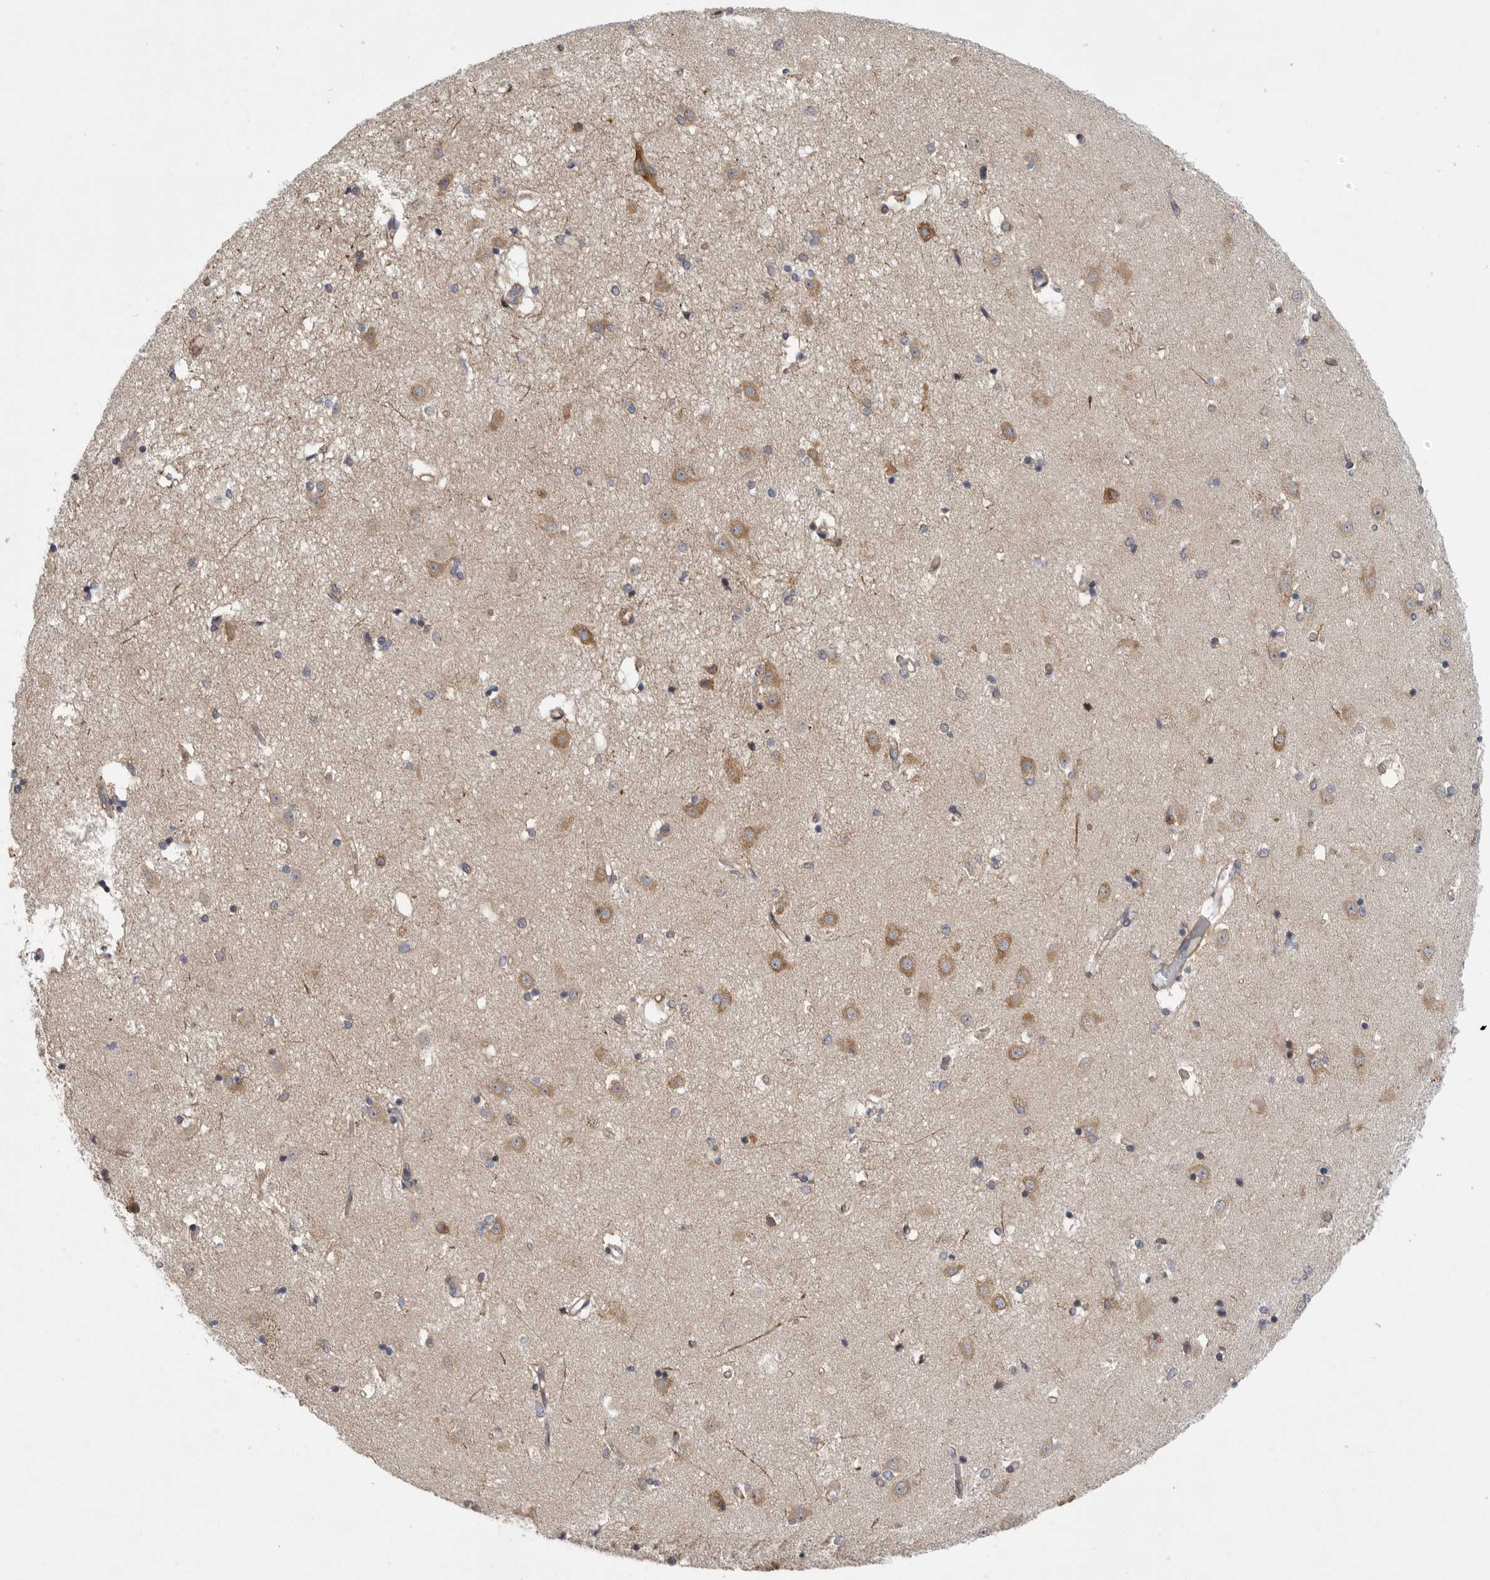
{"staining": {"intensity": "moderate", "quantity": "<25%", "location": "cytoplasmic/membranous"}, "tissue": "caudate", "cell_type": "Glial cells", "image_type": "normal", "snomed": [{"axis": "morphology", "description": "Normal tissue, NOS"}, {"axis": "topography", "description": "Lateral ventricle wall"}], "caption": "High-magnification brightfield microscopy of benign caudate stained with DAB (3,3'-diaminobenzidine) (brown) and counterstained with hematoxylin (blue). glial cells exhibit moderate cytoplasmic/membranous staining is identified in about<25% of cells.", "gene": "FBXO43", "patient": {"sex": "male", "age": 45}}